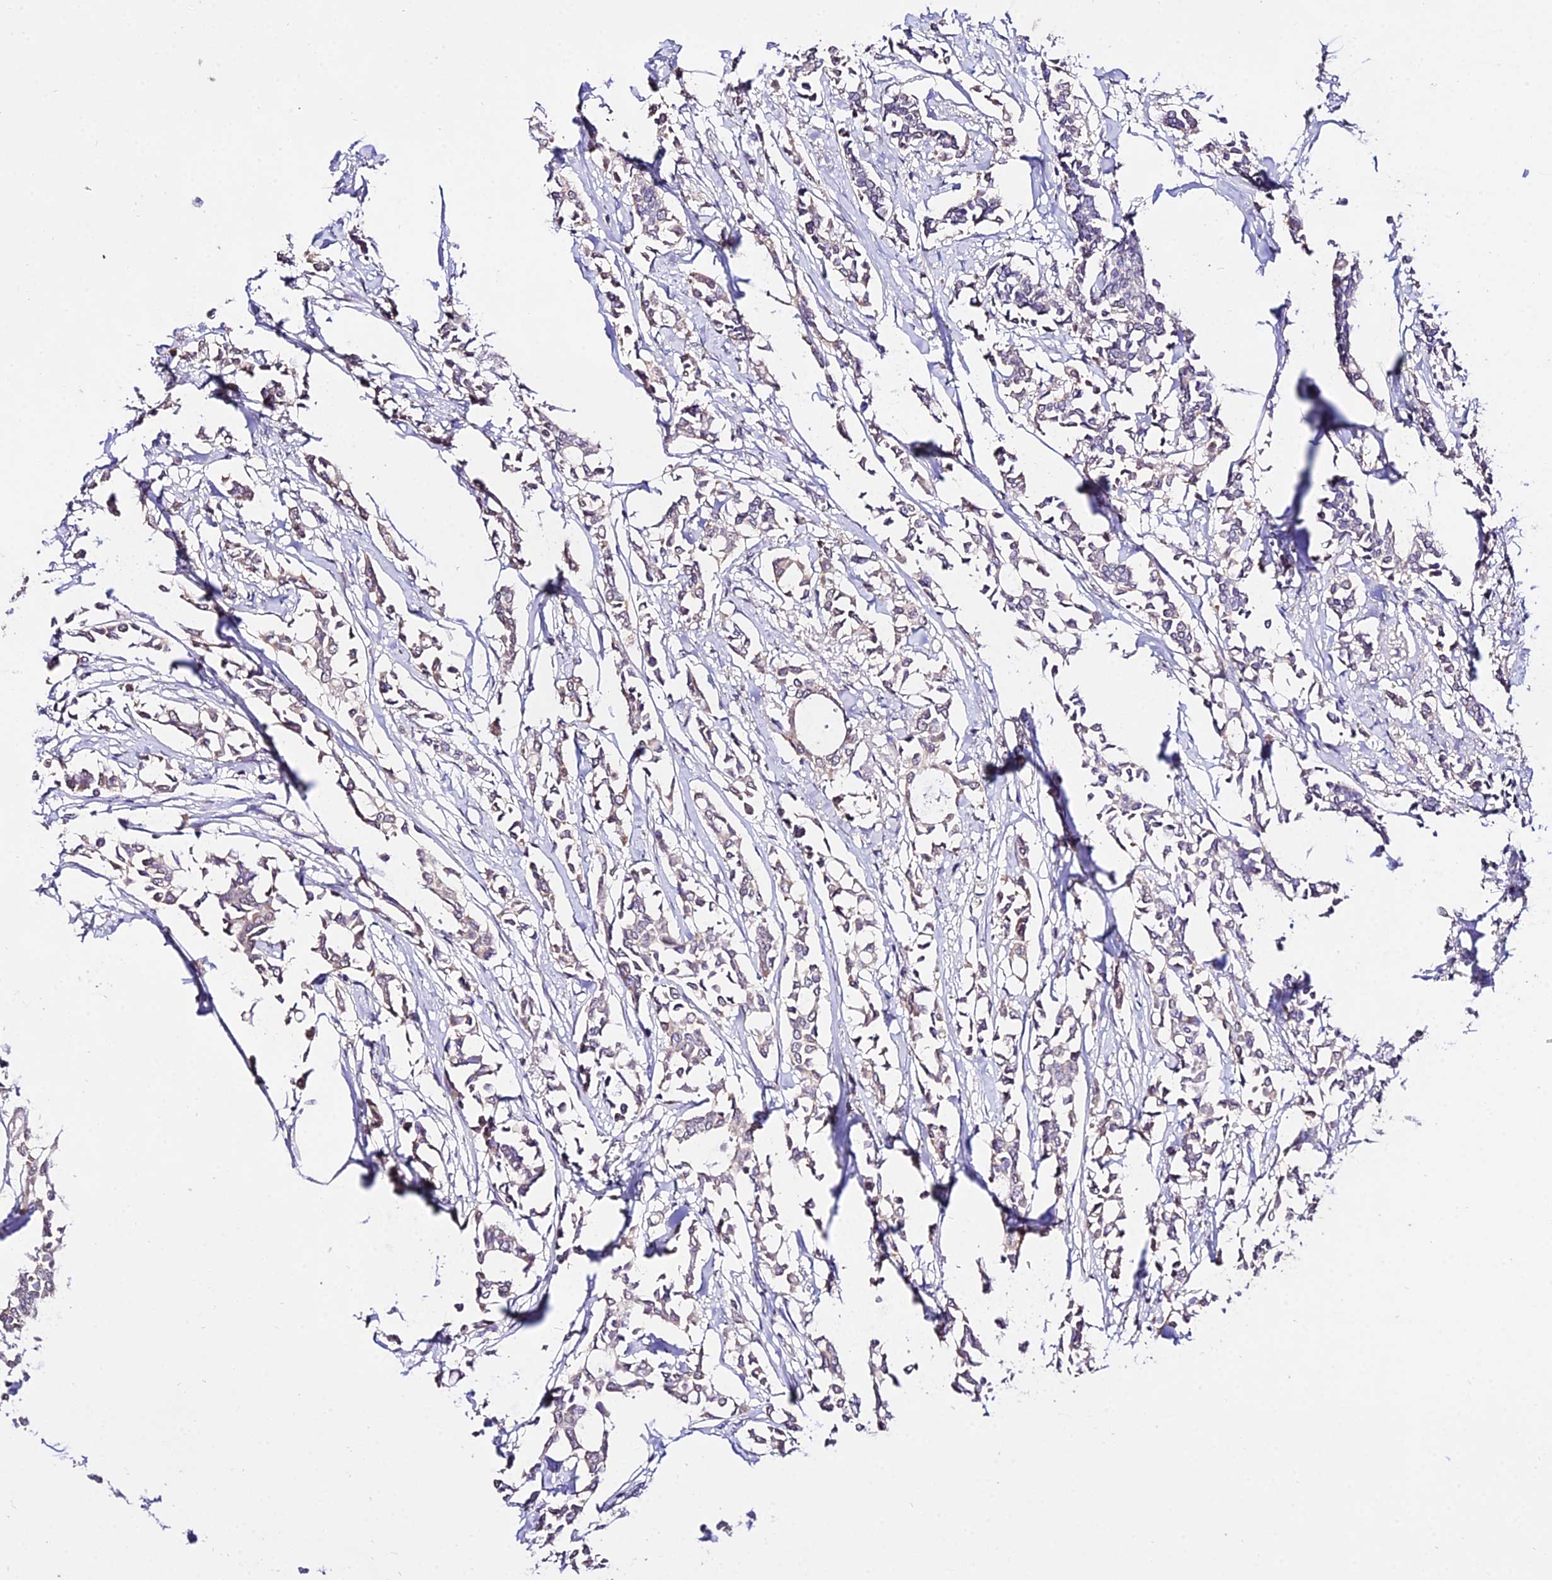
{"staining": {"intensity": "weak", "quantity": "<25%", "location": "cytoplasmic/membranous"}, "tissue": "breast cancer", "cell_type": "Tumor cells", "image_type": "cancer", "snomed": [{"axis": "morphology", "description": "Duct carcinoma"}, {"axis": "topography", "description": "Breast"}], "caption": "This is a micrograph of immunohistochemistry (IHC) staining of breast cancer, which shows no staining in tumor cells.", "gene": "WDR5B", "patient": {"sex": "female", "age": 41}}